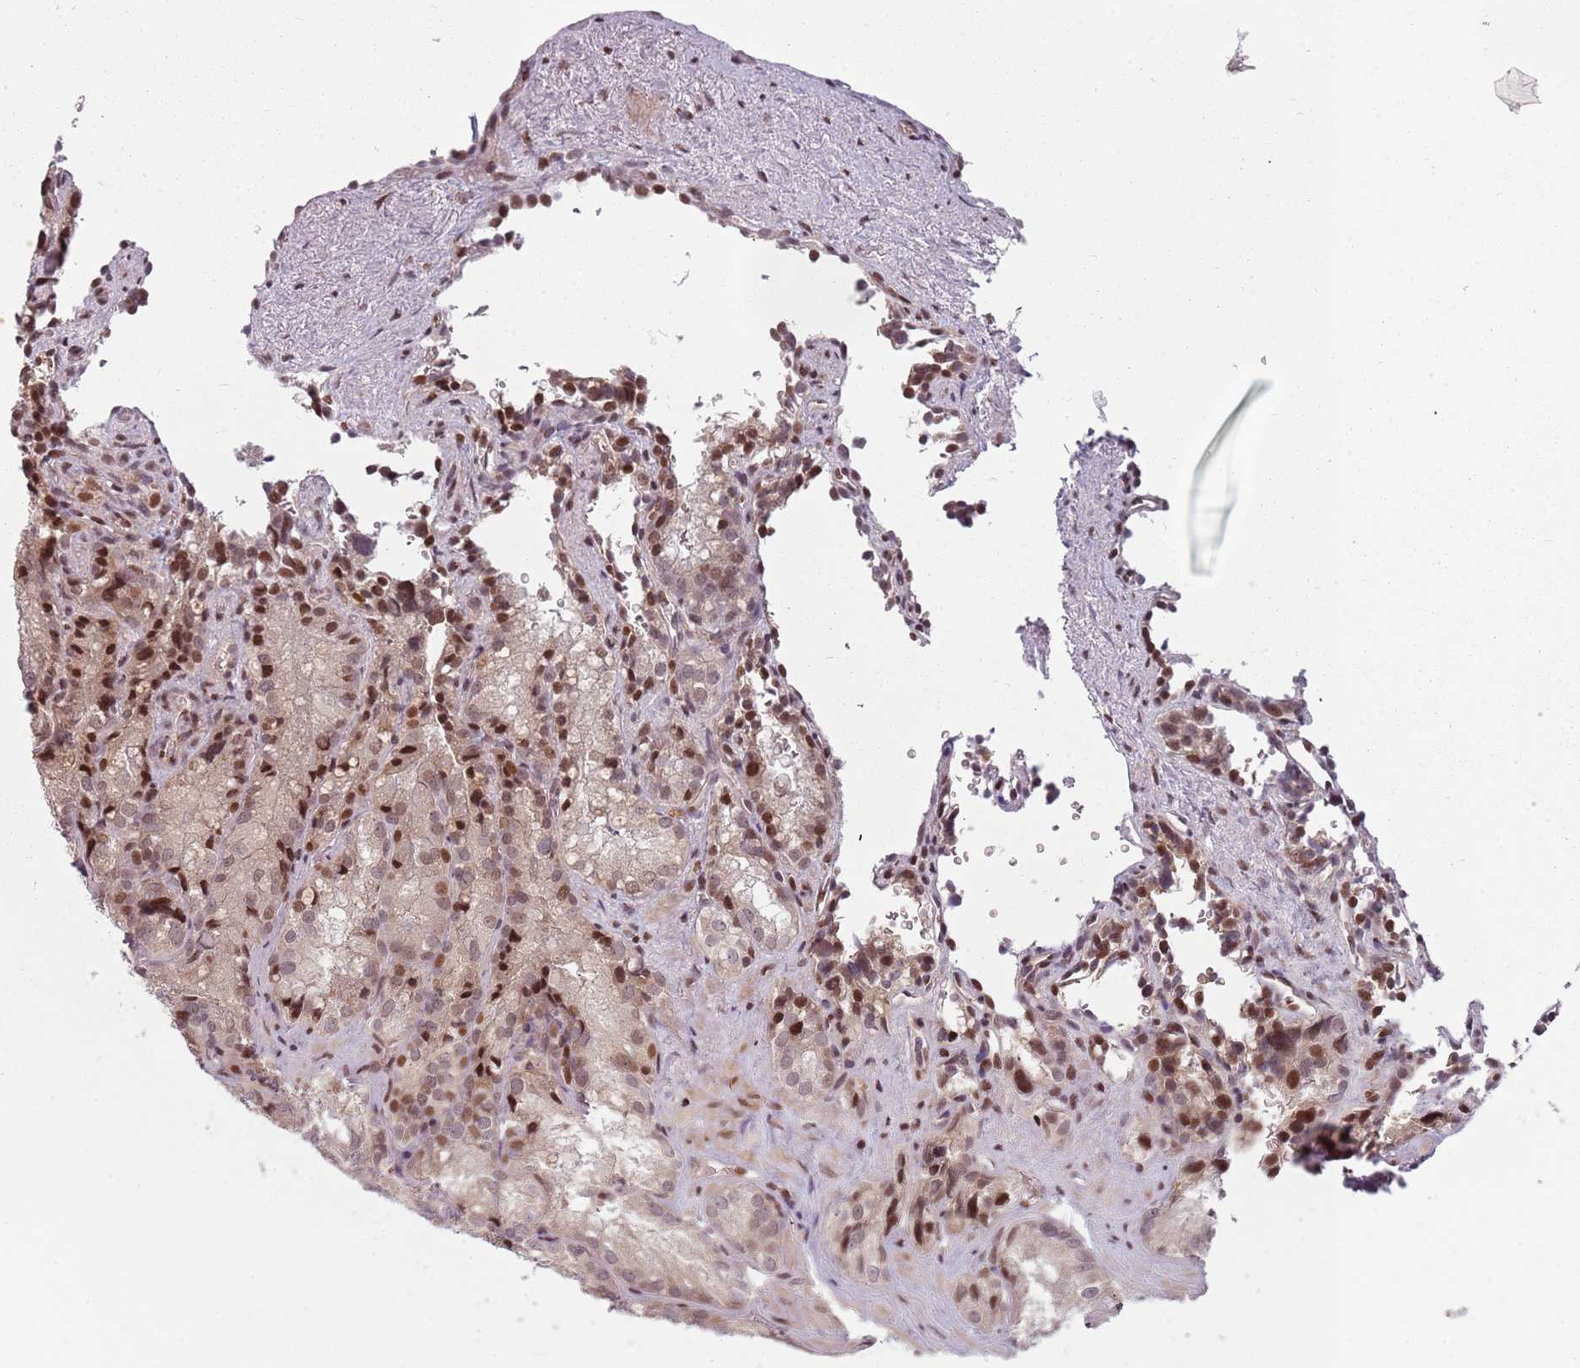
{"staining": {"intensity": "moderate", "quantity": ">75%", "location": "nuclear"}, "tissue": "seminal vesicle", "cell_type": "Glandular cells", "image_type": "normal", "snomed": [{"axis": "morphology", "description": "Normal tissue, NOS"}, {"axis": "topography", "description": "Seminal veicle"}], "caption": "IHC of normal human seminal vesicle displays medium levels of moderate nuclear positivity in approximately >75% of glandular cells. The staining was performed using DAB (3,3'-diaminobenzidine), with brown indicating positive protein expression. Nuclei are stained blue with hematoxylin.", "gene": "ADGRG1", "patient": {"sex": "male", "age": 62}}